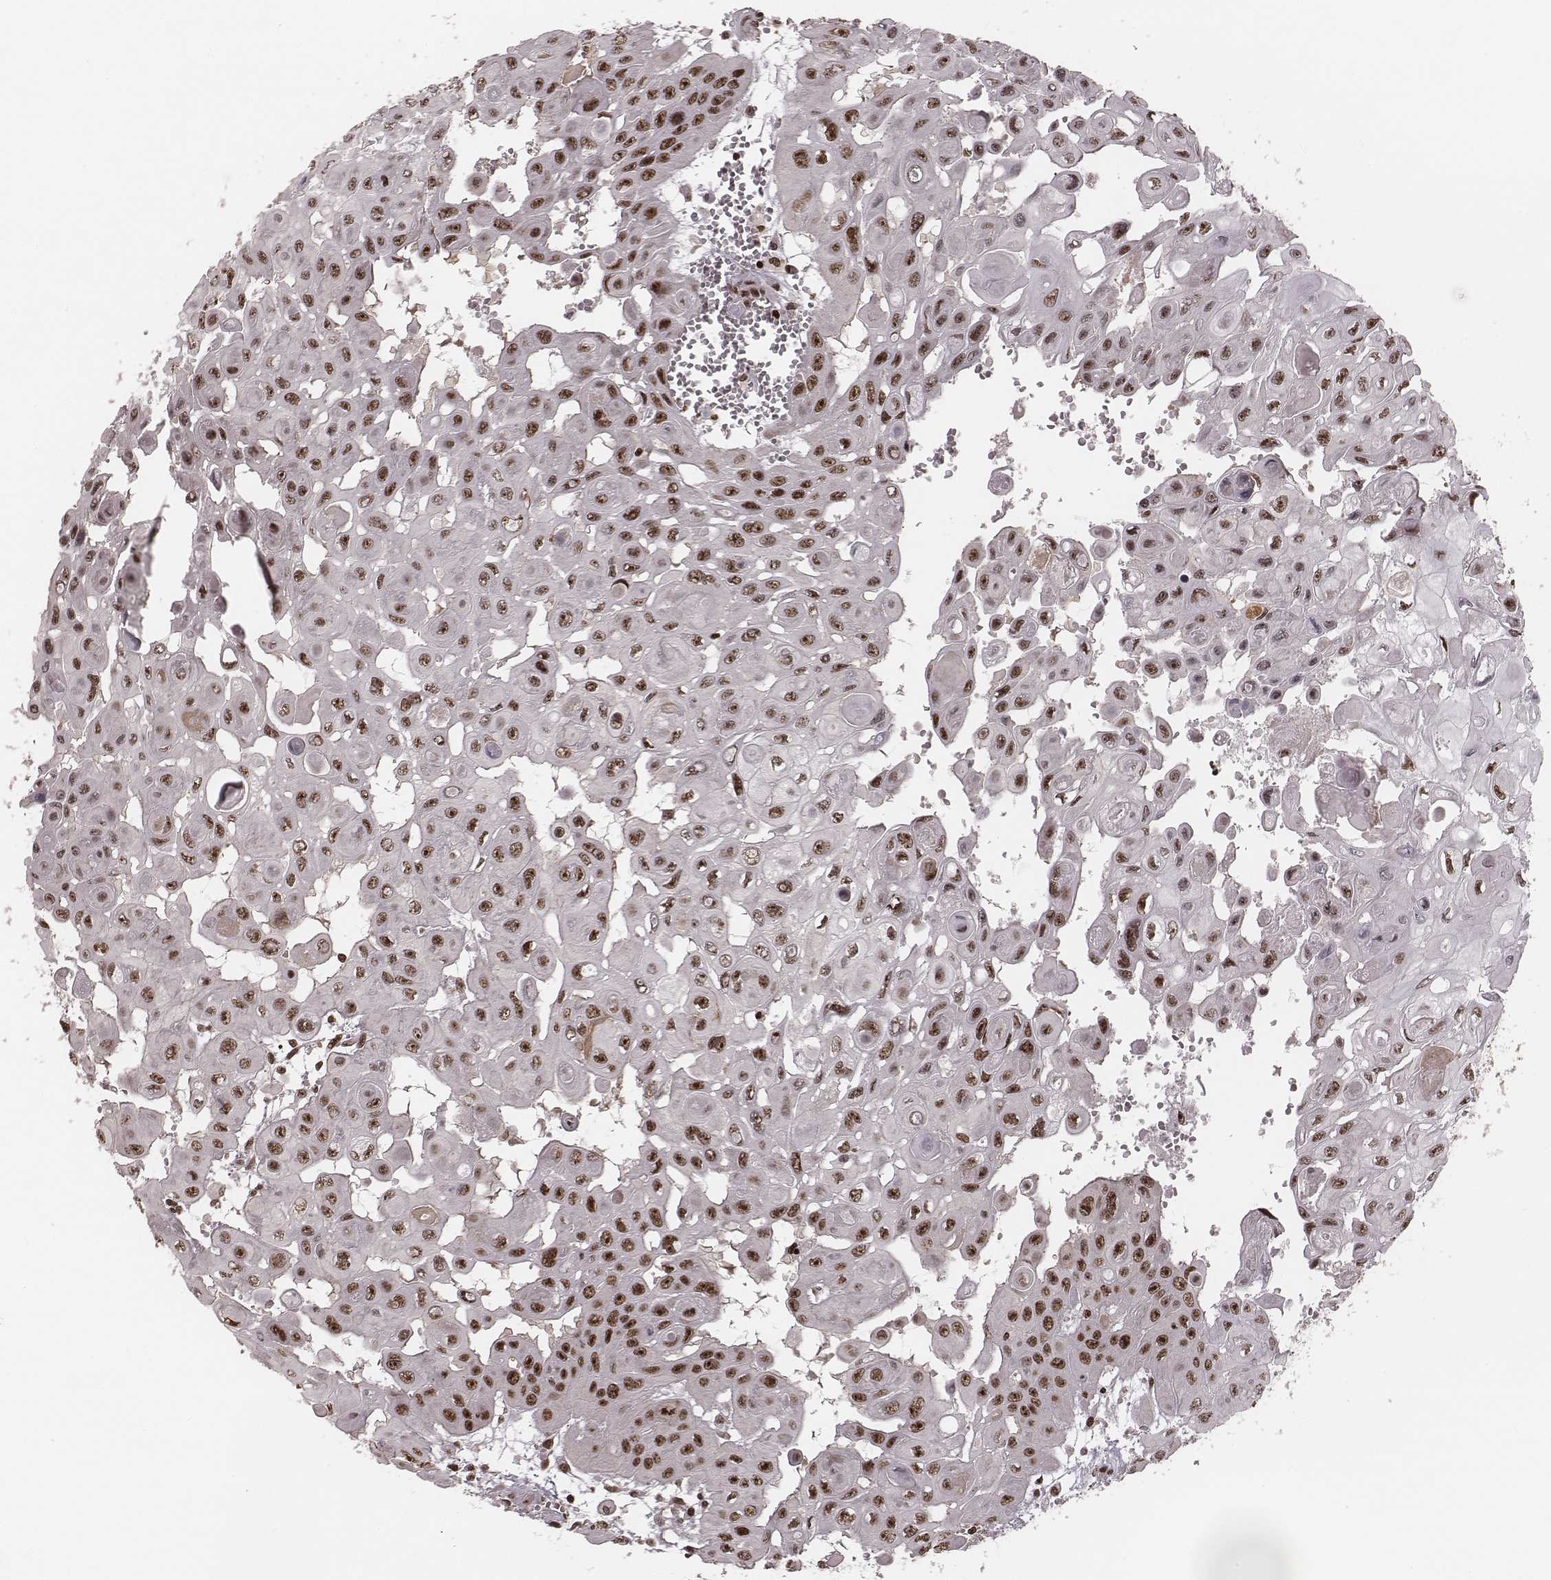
{"staining": {"intensity": "moderate", "quantity": "25%-75%", "location": "nuclear"}, "tissue": "head and neck cancer", "cell_type": "Tumor cells", "image_type": "cancer", "snomed": [{"axis": "morphology", "description": "Adenocarcinoma, NOS"}, {"axis": "topography", "description": "Head-Neck"}], "caption": "Immunohistochemical staining of head and neck cancer (adenocarcinoma) exhibits moderate nuclear protein positivity in about 25%-75% of tumor cells. (Brightfield microscopy of DAB IHC at high magnification).", "gene": "VRK3", "patient": {"sex": "male", "age": 73}}